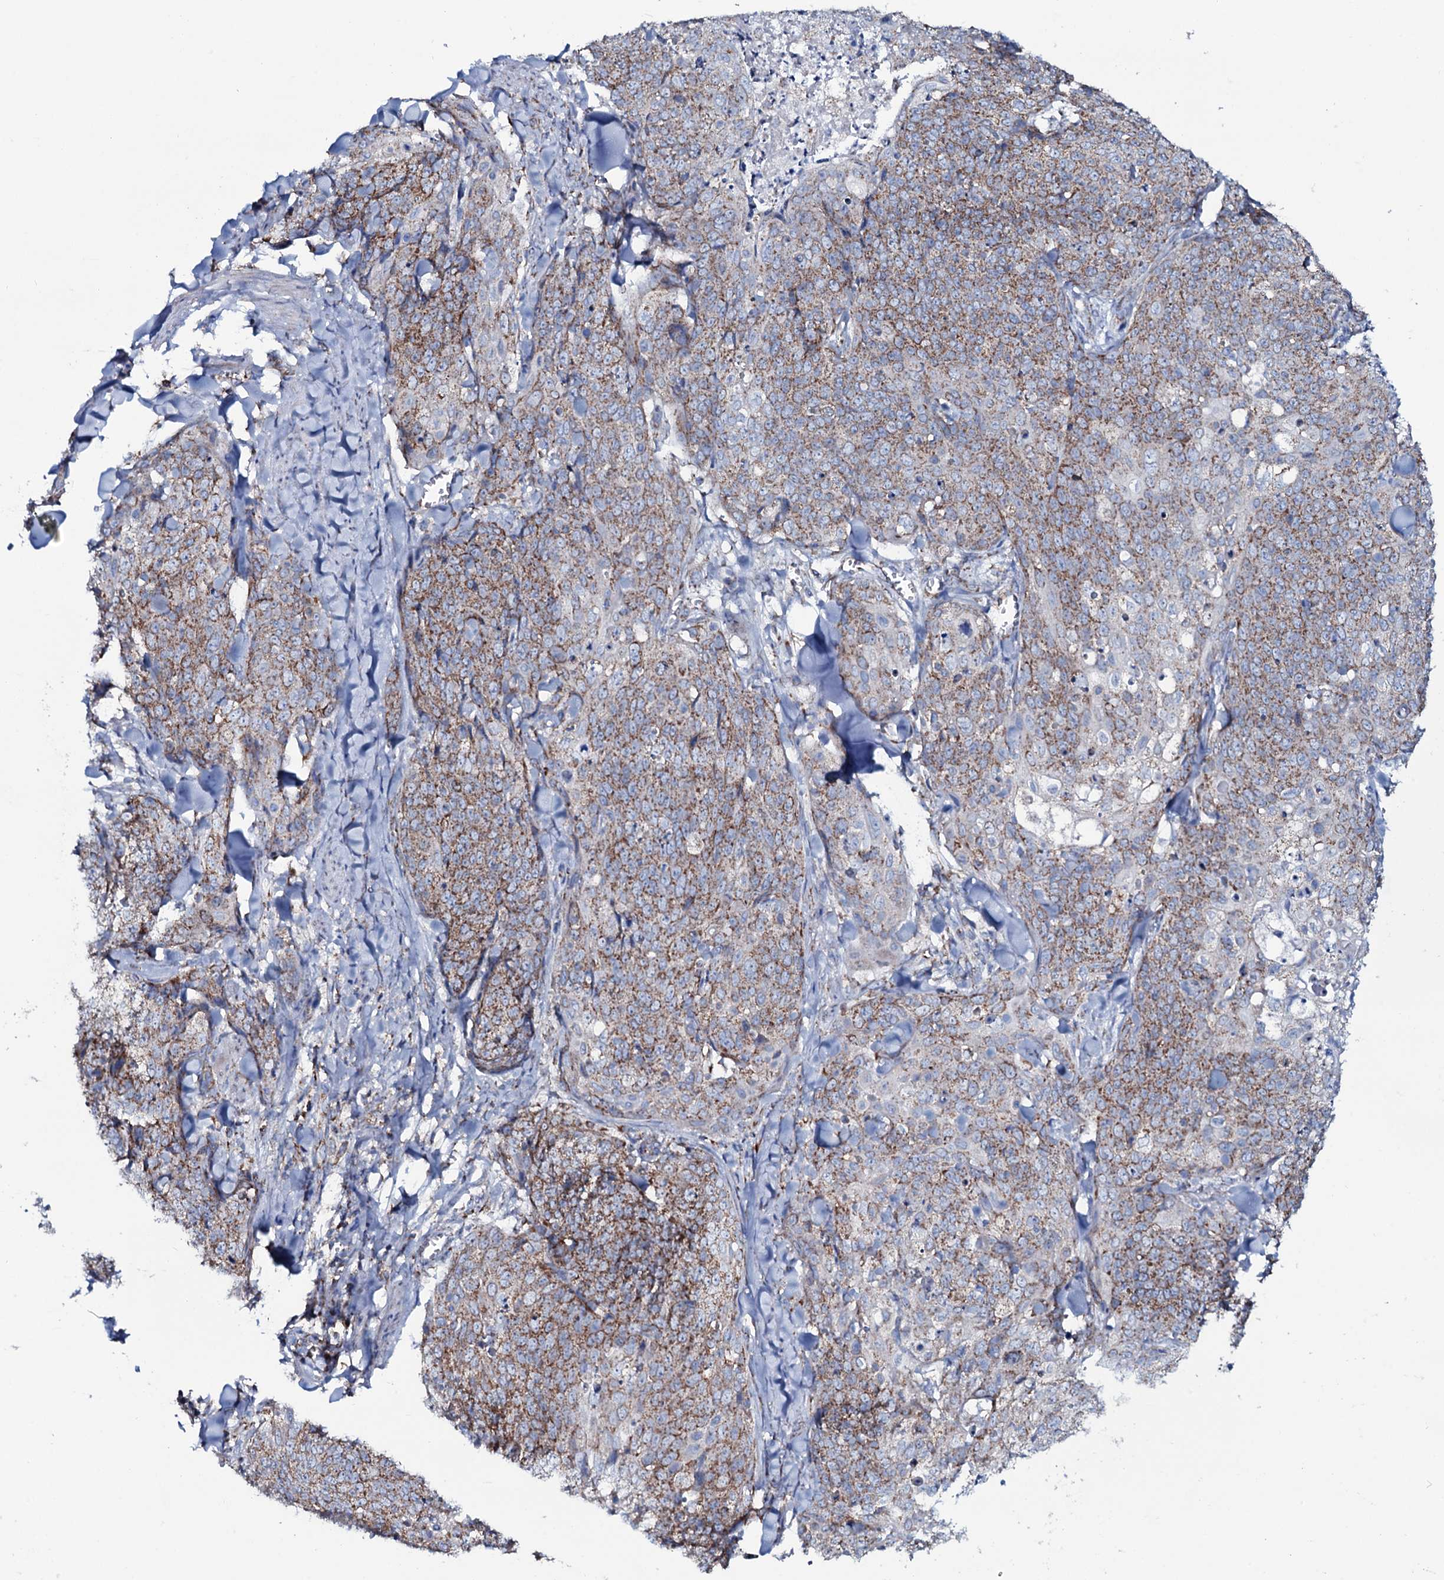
{"staining": {"intensity": "moderate", "quantity": ">75%", "location": "cytoplasmic/membranous"}, "tissue": "skin cancer", "cell_type": "Tumor cells", "image_type": "cancer", "snomed": [{"axis": "morphology", "description": "Squamous cell carcinoma, NOS"}, {"axis": "topography", "description": "Skin"}, {"axis": "topography", "description": "Vulva"}], "caption": "Skin cancer stained for a protein (brown) shows moderate cytoplasmic/membranous positive staining in approximately >75% of tumor cells.", "gene": "MRPS35", "patient": {"sex": "female", "age": 85}}